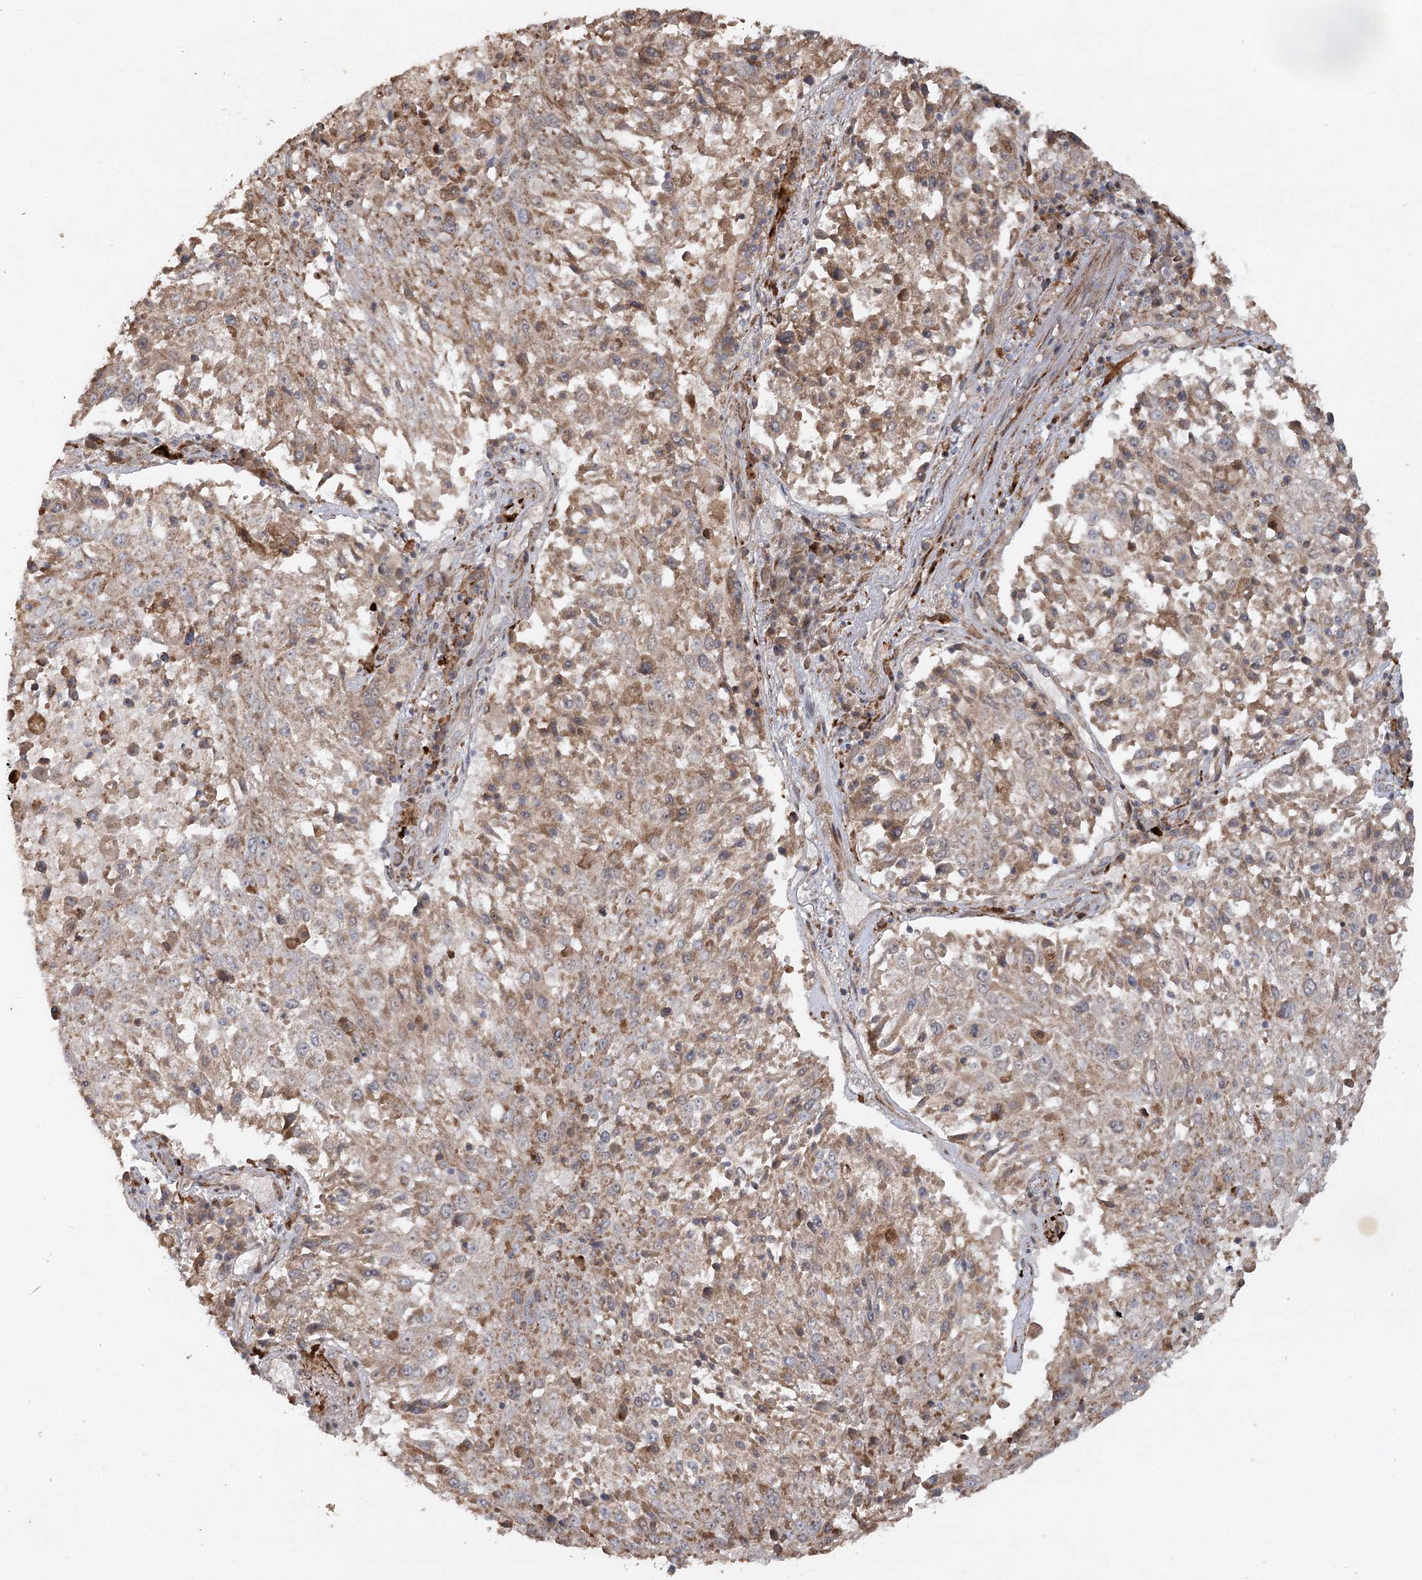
{"staining": {"intensity": "moderate", "quantity": ">75%", "location": "cytoplasmic/membranous"}, "tissue": "lung cancer", "cell_type": "Tumor cells", "image_type": "cancer", "snomed": [{"axis": "morphology", "description": "Squamous cell carcinoma, NOS"}, {"axis": "topography", "description": "Lung"}], "caption": "Immunohistochemical staining of lung squamous cell carcinoma exhibits medium levels of moderate cytoplasmic/membranous protein expression in about >75% of tumor cells.", "gene": "KBTBD4", "patient": {"sex": "male", "age": 65}}